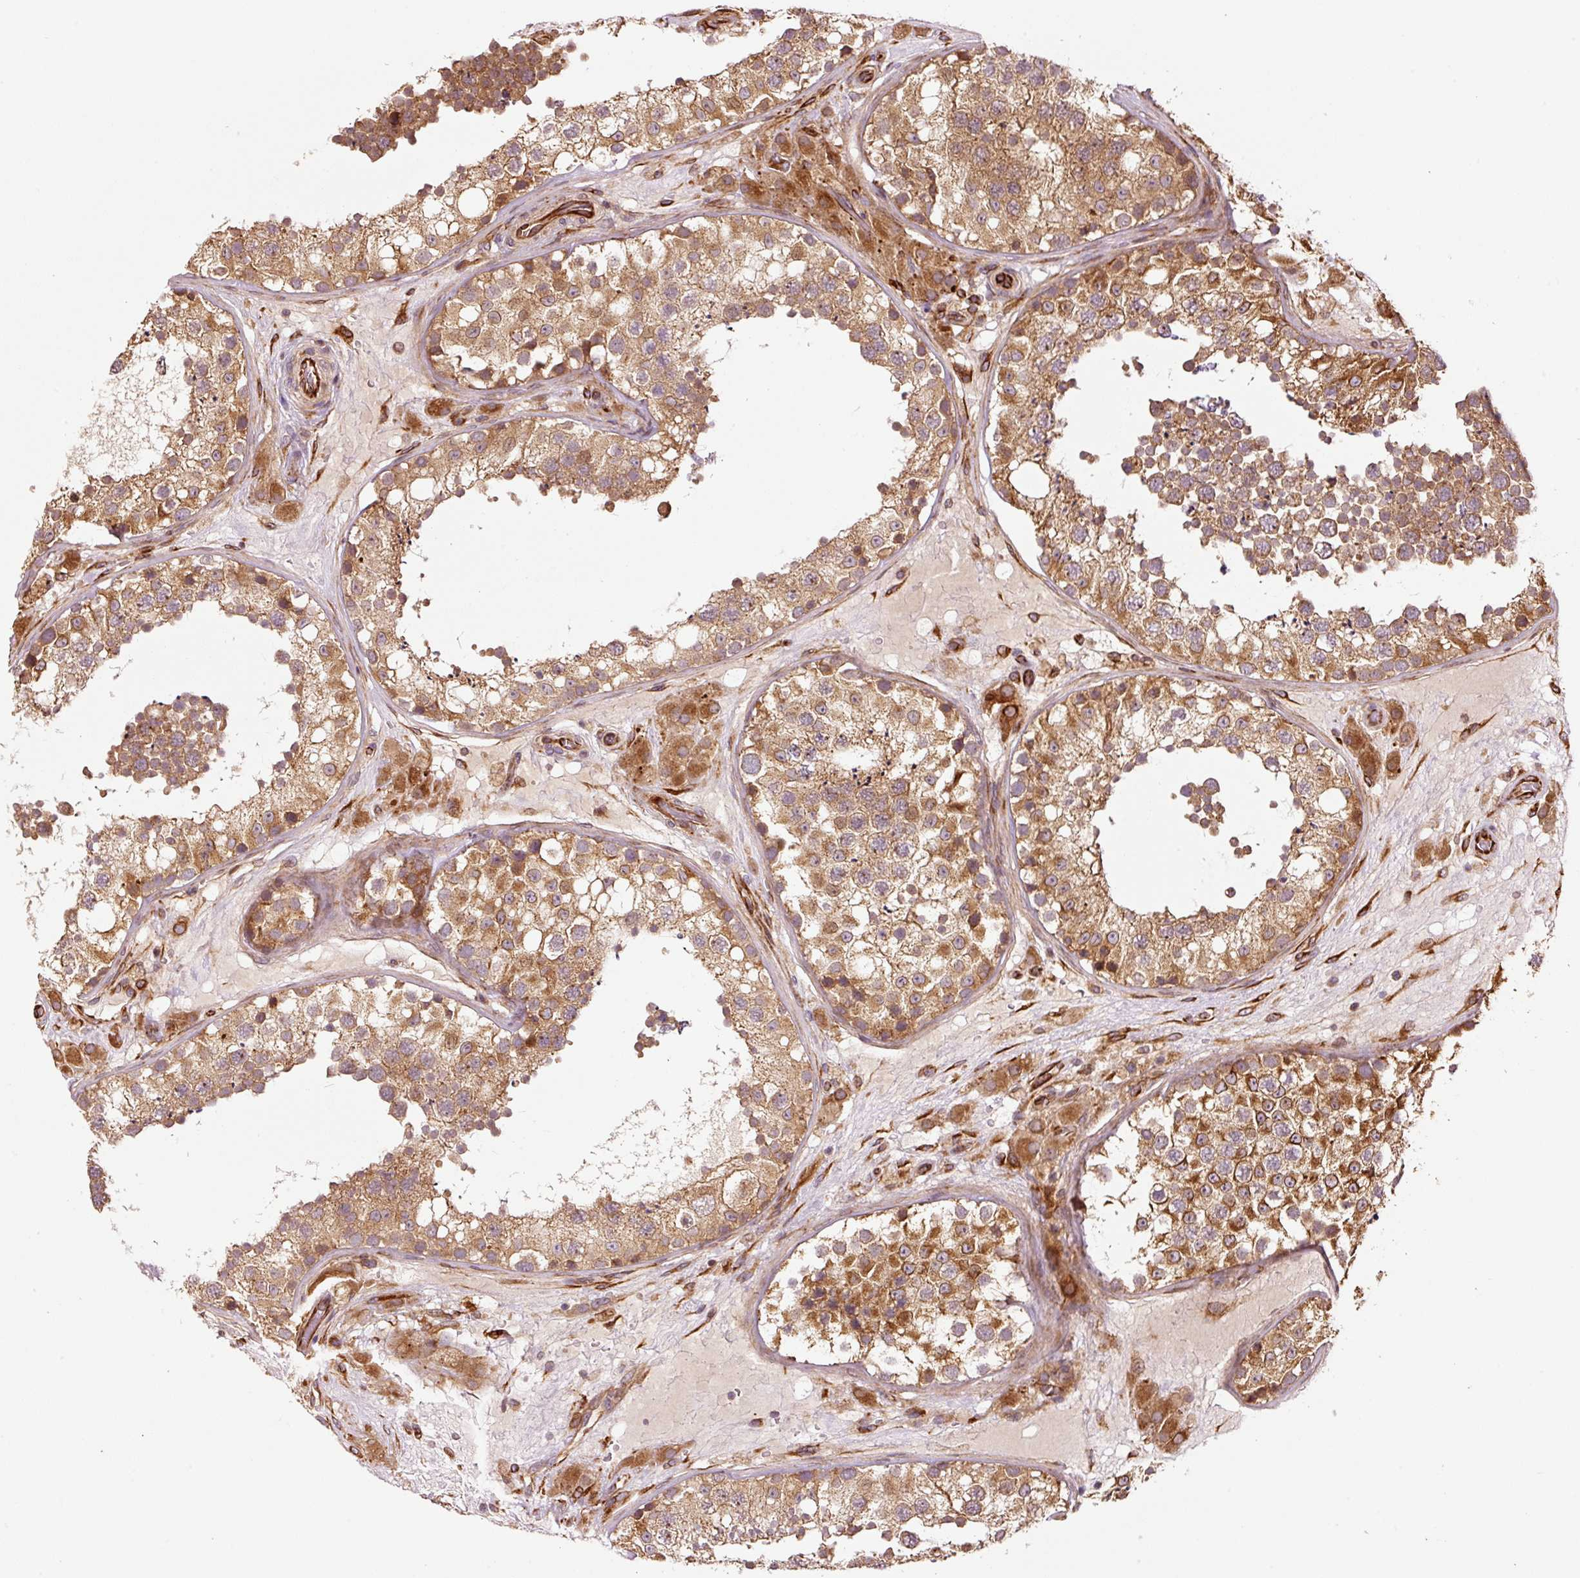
{"staining": {"intensity": "moderate", "quantity": ">75%", "location": "cytoplasmic/membranous"}, "tissue": "testis", "cell_type": "Cells in seminiferous ducts", "image_type": "normal", "snomed": [{"axis": "morphology", "description": "Normal tissue, NOS"}, {"axis": "topography", "description": "Testis"}], "caption": "Benign testis exhibits moderate cytoplasmic/membranous expression in about >75% of cells in seminiferous ducts, visualized by immunohistochemistry.", "gene": "OXER1", "patient": {"sex": "male", "age": 26}}